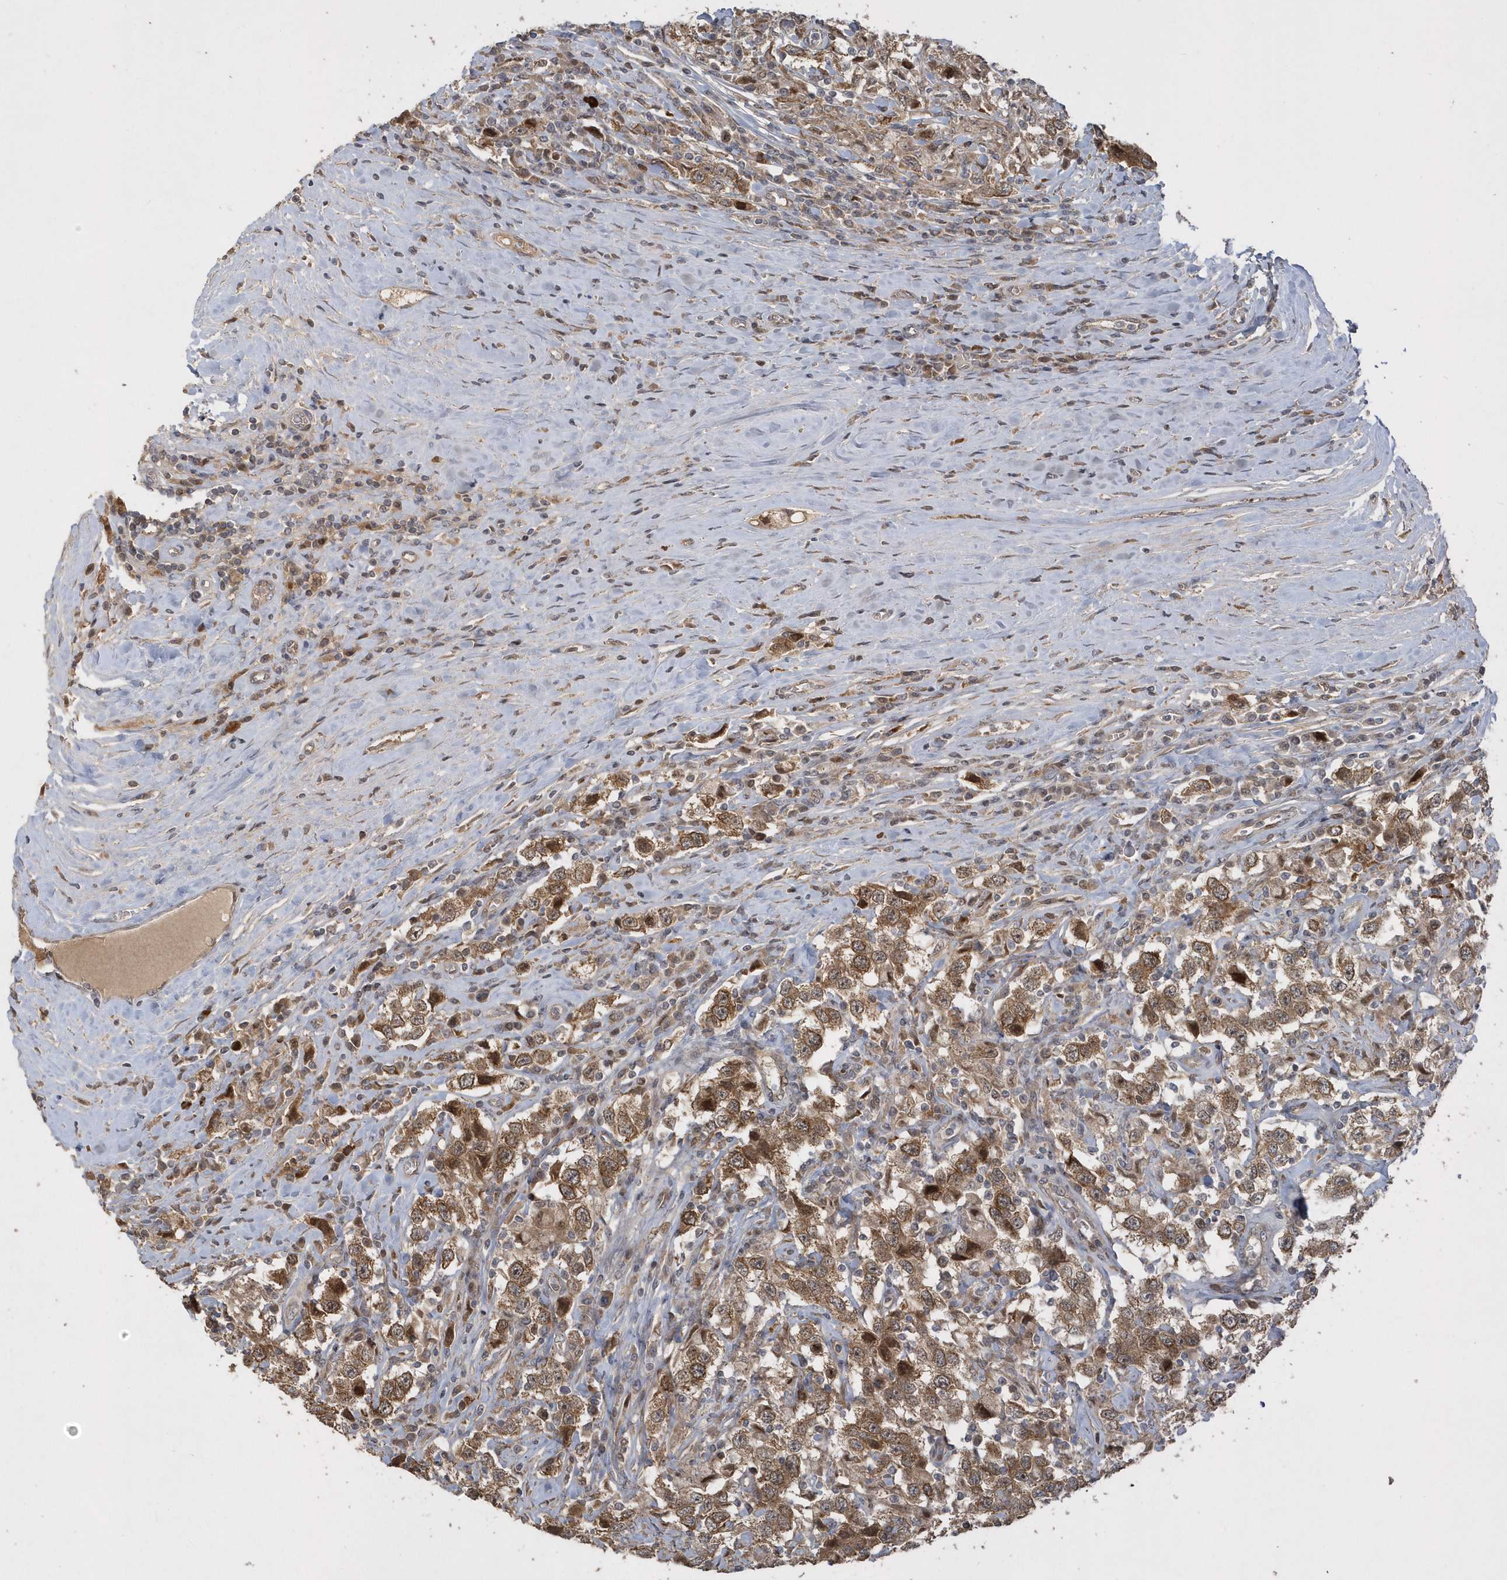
{"staining": {"intensity": "moderate", "quantity": ">75%", "location": "cytoplasmic/membranous"}, "tissue": "testis cancer", "cell_type": "Tumor cells", "image_type": "cancer", "snomed": [{"axis": "morphology", "description": "Seminoma, NOS"}, {"axis": "topography", "description": "Testis"}], "caption": "Moderate cytoplasmic/membranous expression for a protein is present in about >75% of tumor cells of testis cancer using immunohistochemistry.", "gene": "TRAIP", "patient": {"sex": "male", "age": 41}}